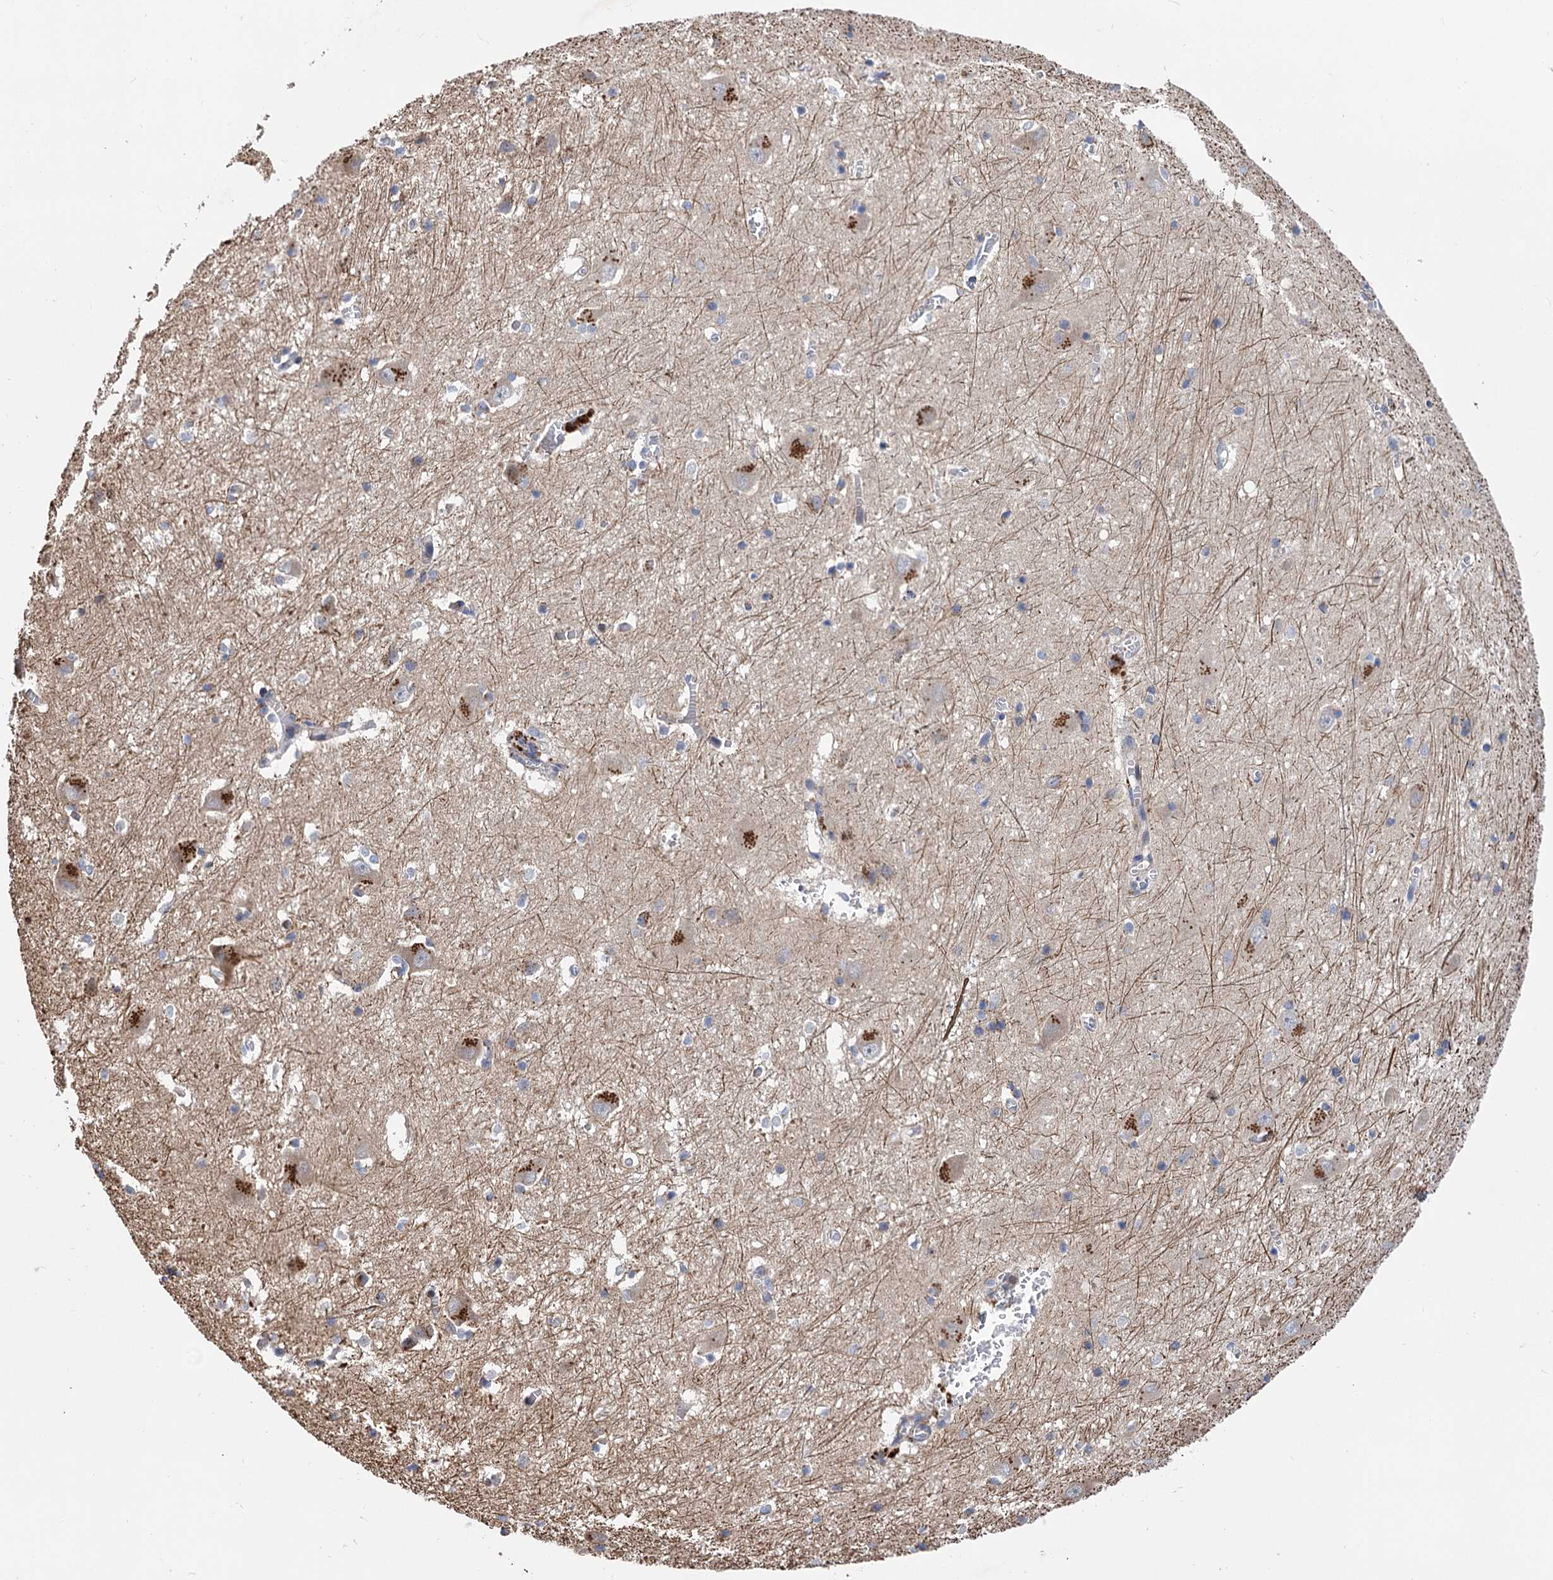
{"staining": {"intensity": "negative", "quantity": "none", "location": "none"}, "tissue": "caudate", "cell_type": "Glial cells", "image_type": "normal", "snomed": [{"axis": "morphology", "description": "Normal tissue, NOS"}, {"axis": "topography", "description": "Lateral ventricle wall"}], "caption": "Caudate stained for a protein using IHC demonstrates no positivity glial cells.", "gene": "UBR1", "patient": {"sex": "male", "age": 37}}